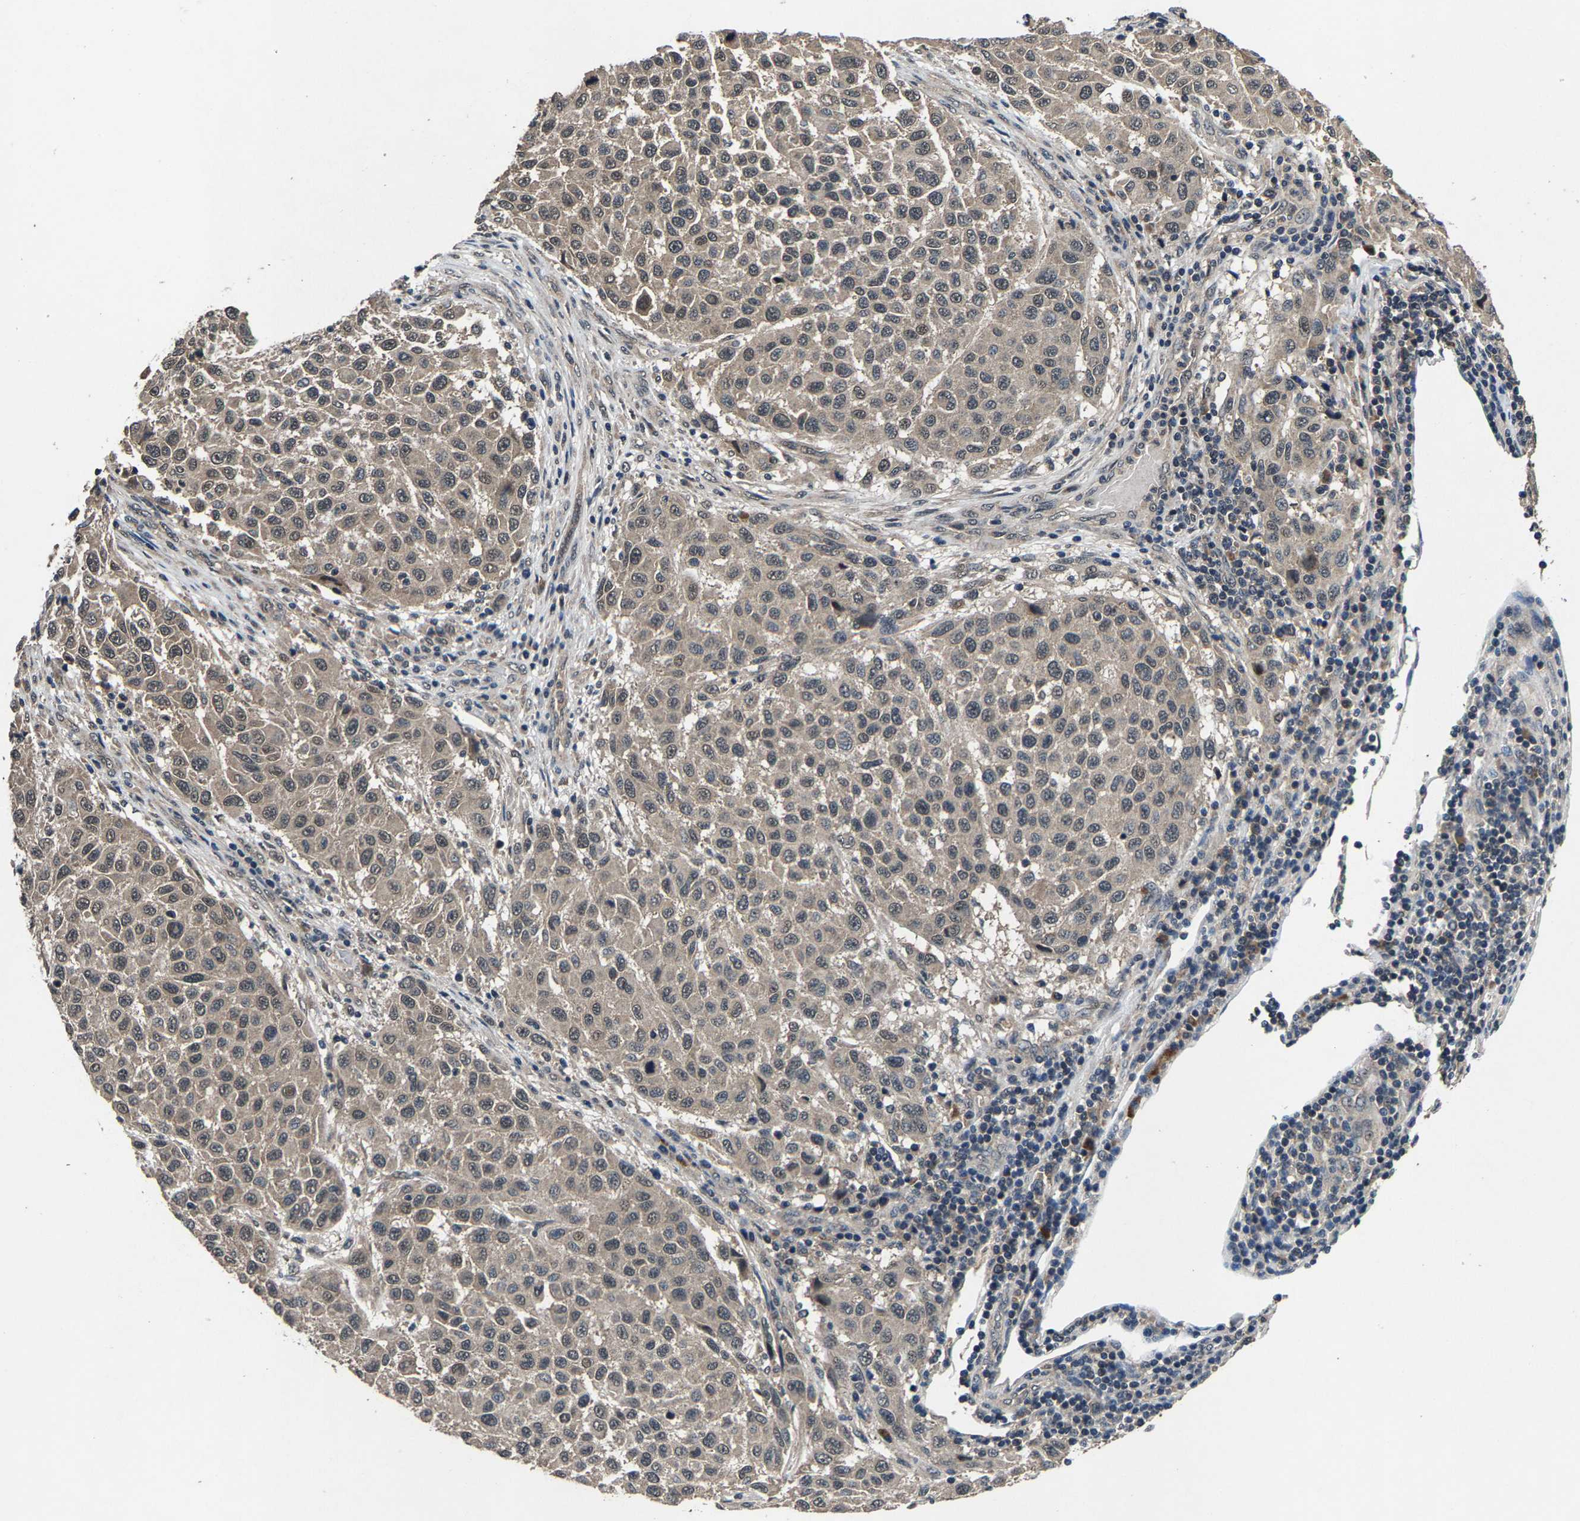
{"staining": {"intensity": "weak", "quantity": "25%-75%", "location": "cytoplasmic/membranous,nuclear"}, "tissue": "melanoma", "cell_type": "Tumor cells", "image_type": "cancer", "snomed": [{"axis": "morphology", "description": "Malignant melanoma, Metastatic site"}, {"axis": "topography", "description": "Lymph node"}], "caption": "Immunohistochemical staining of human melanoma shows low levels of weak cytoplasmic/membranous and nuclear protein staining in about 25%-75% of tumor cells.", "gene": "HUWE1", "patient": {"sex": "male", "age": 61}}